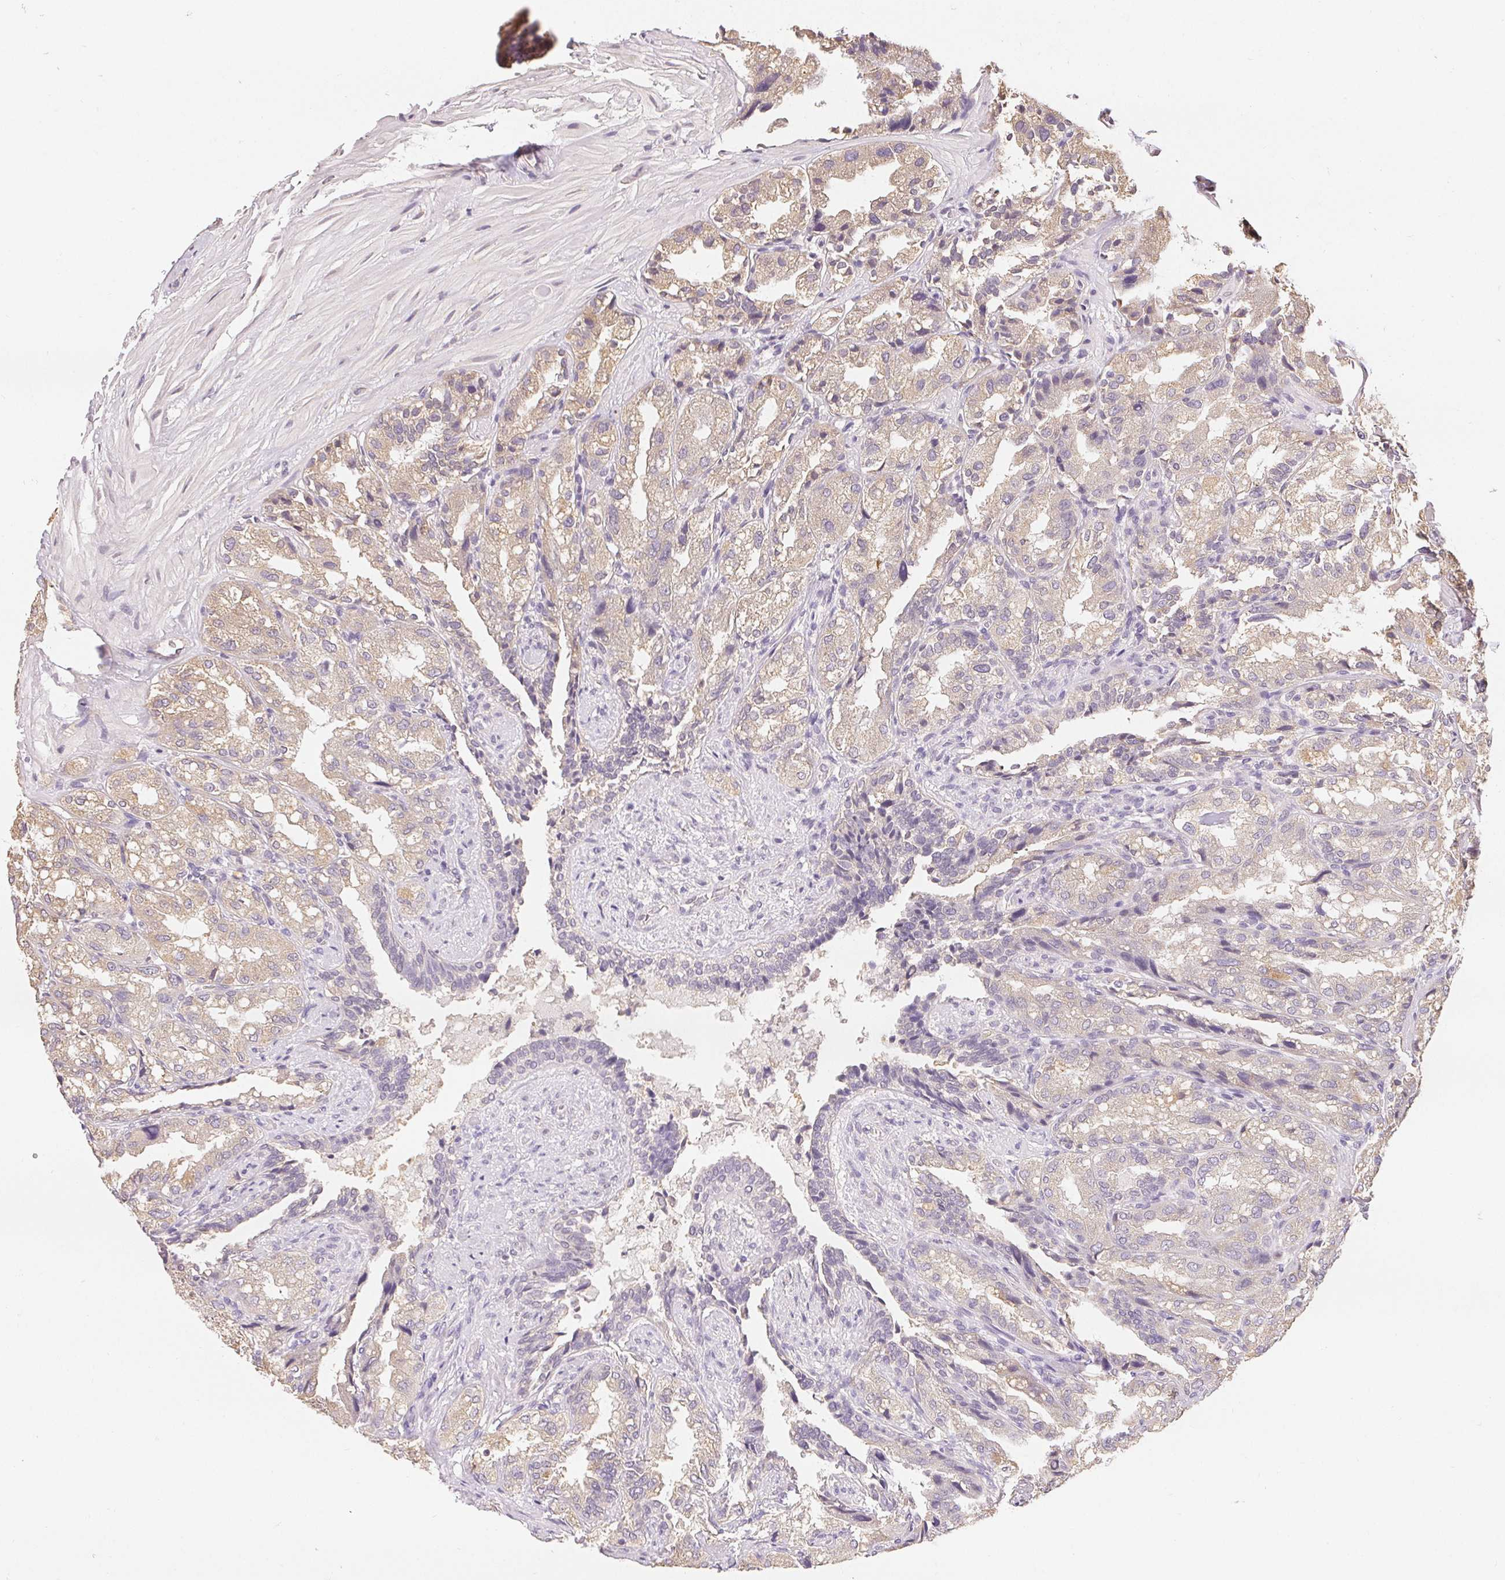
{"staining": {"intensity": "weak", "quantity": "<25%", "location": "cytoplasmic/membranous"}, "tissue": "seminal vesicle", "cell_type": "Glandular cells", "image_type": "normal", "snomed": [{"axis": "morphology", "description": "Normal tissue, NOS"}, {"axis": "topography", "description": "Seminal veicle"}], "caption": "High power microscopy image of an immunohistochemistry image of normal seminal vesicle, revealing no significant staining in glandular cells.", "gene": "SEZ6L2", "patient": {"sex": "male", "age": 57}}